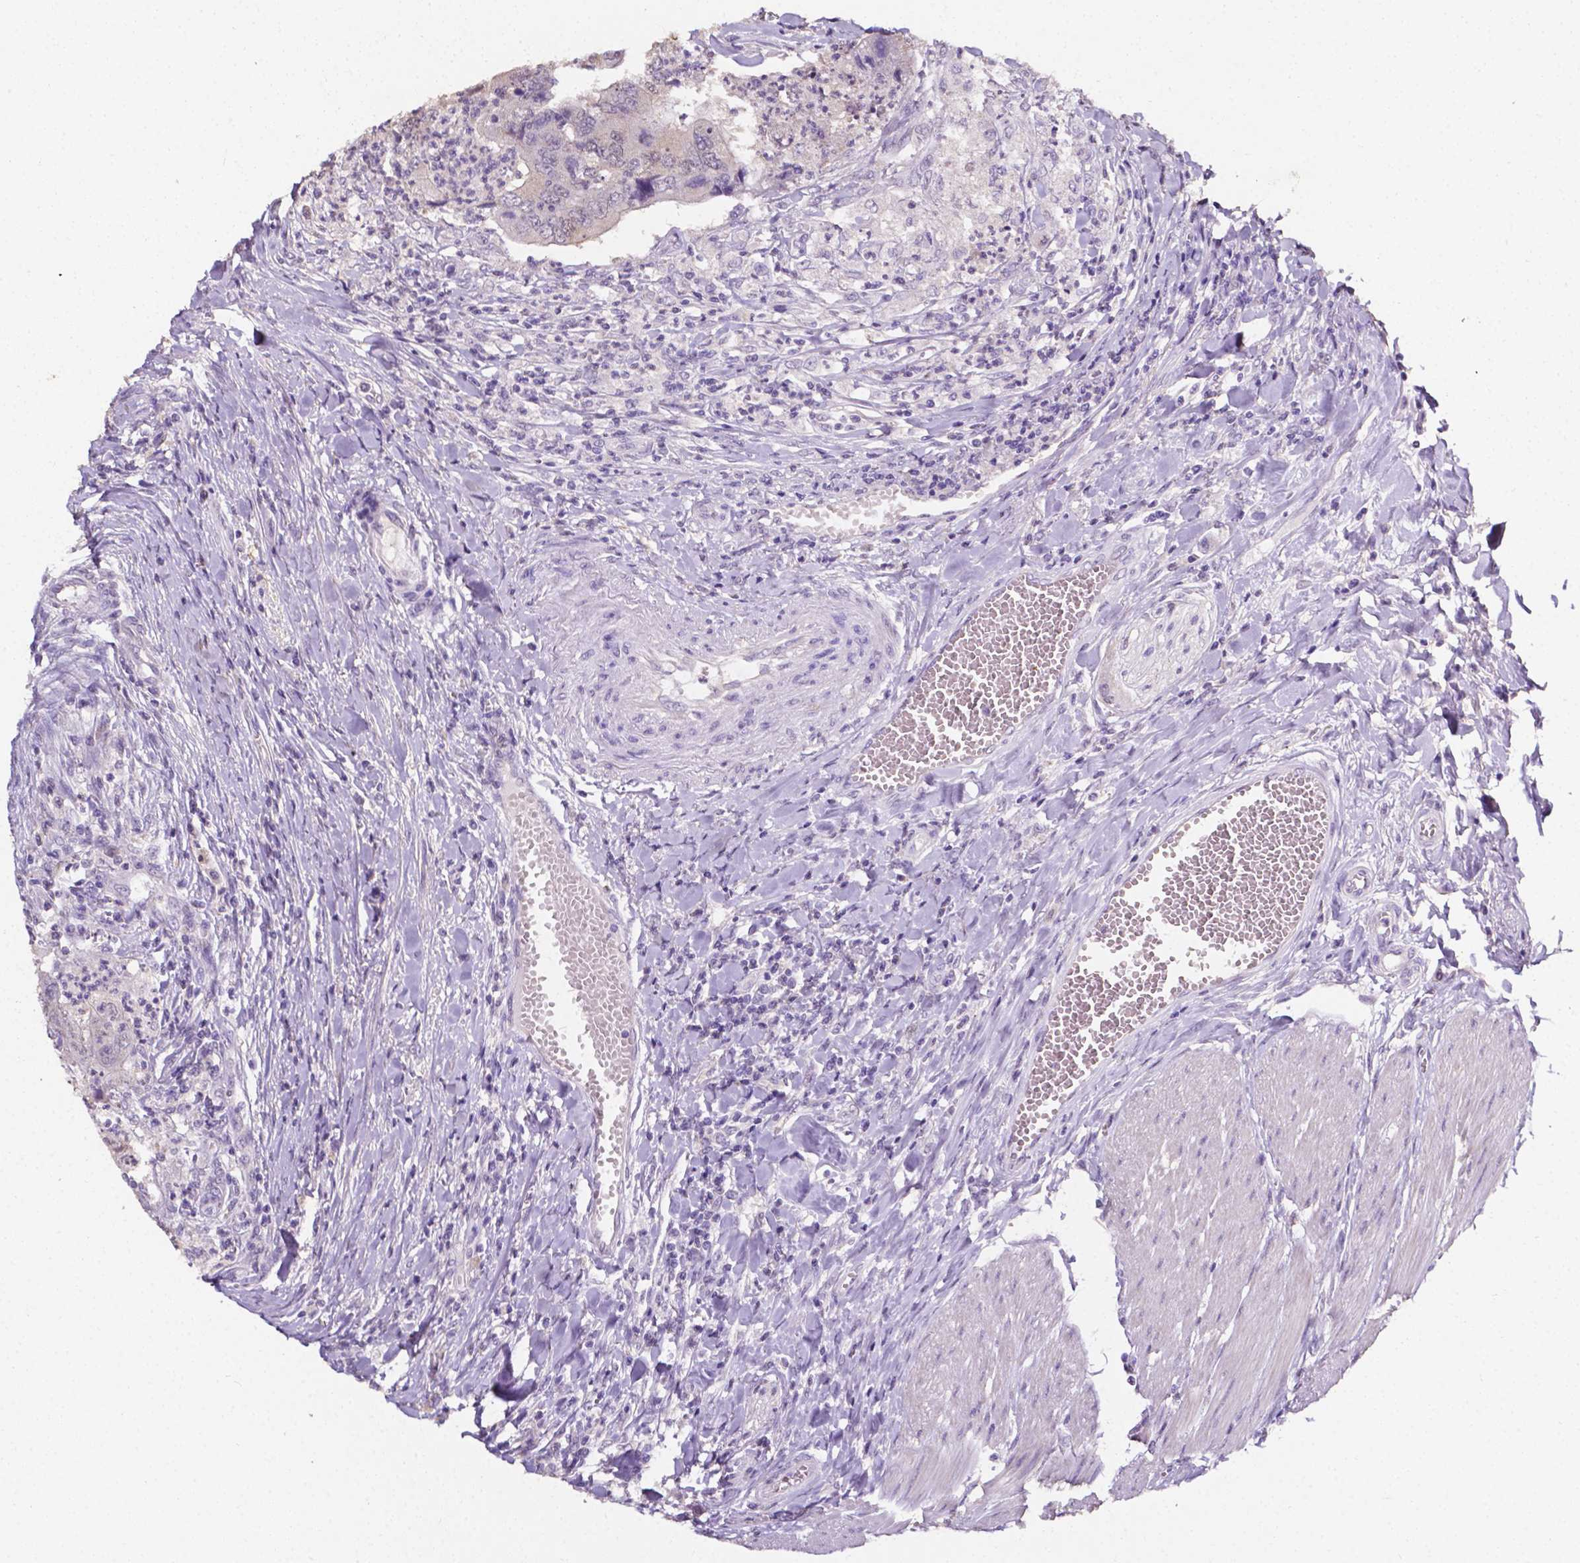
{"staining": {"intensity": "negative", "quantity": "none", "location": "none"}, "tissue": "colorectal cancer", "cell_type": "Tumor cells", "image_type": "cancer", "snomed": [{"axis": "morphology", "description": "Adenocarcinoma, NOS"}, {"axis": "topography", "description": "Colon"}], "caption": "This is an immunohistochemistry (IHC) micrograph of human colorectal cancer (adenocarcinoma). There is no expression in tumor cells.", "gene": "PSAT1", "patient": {"sex": "female", "age": 67}}